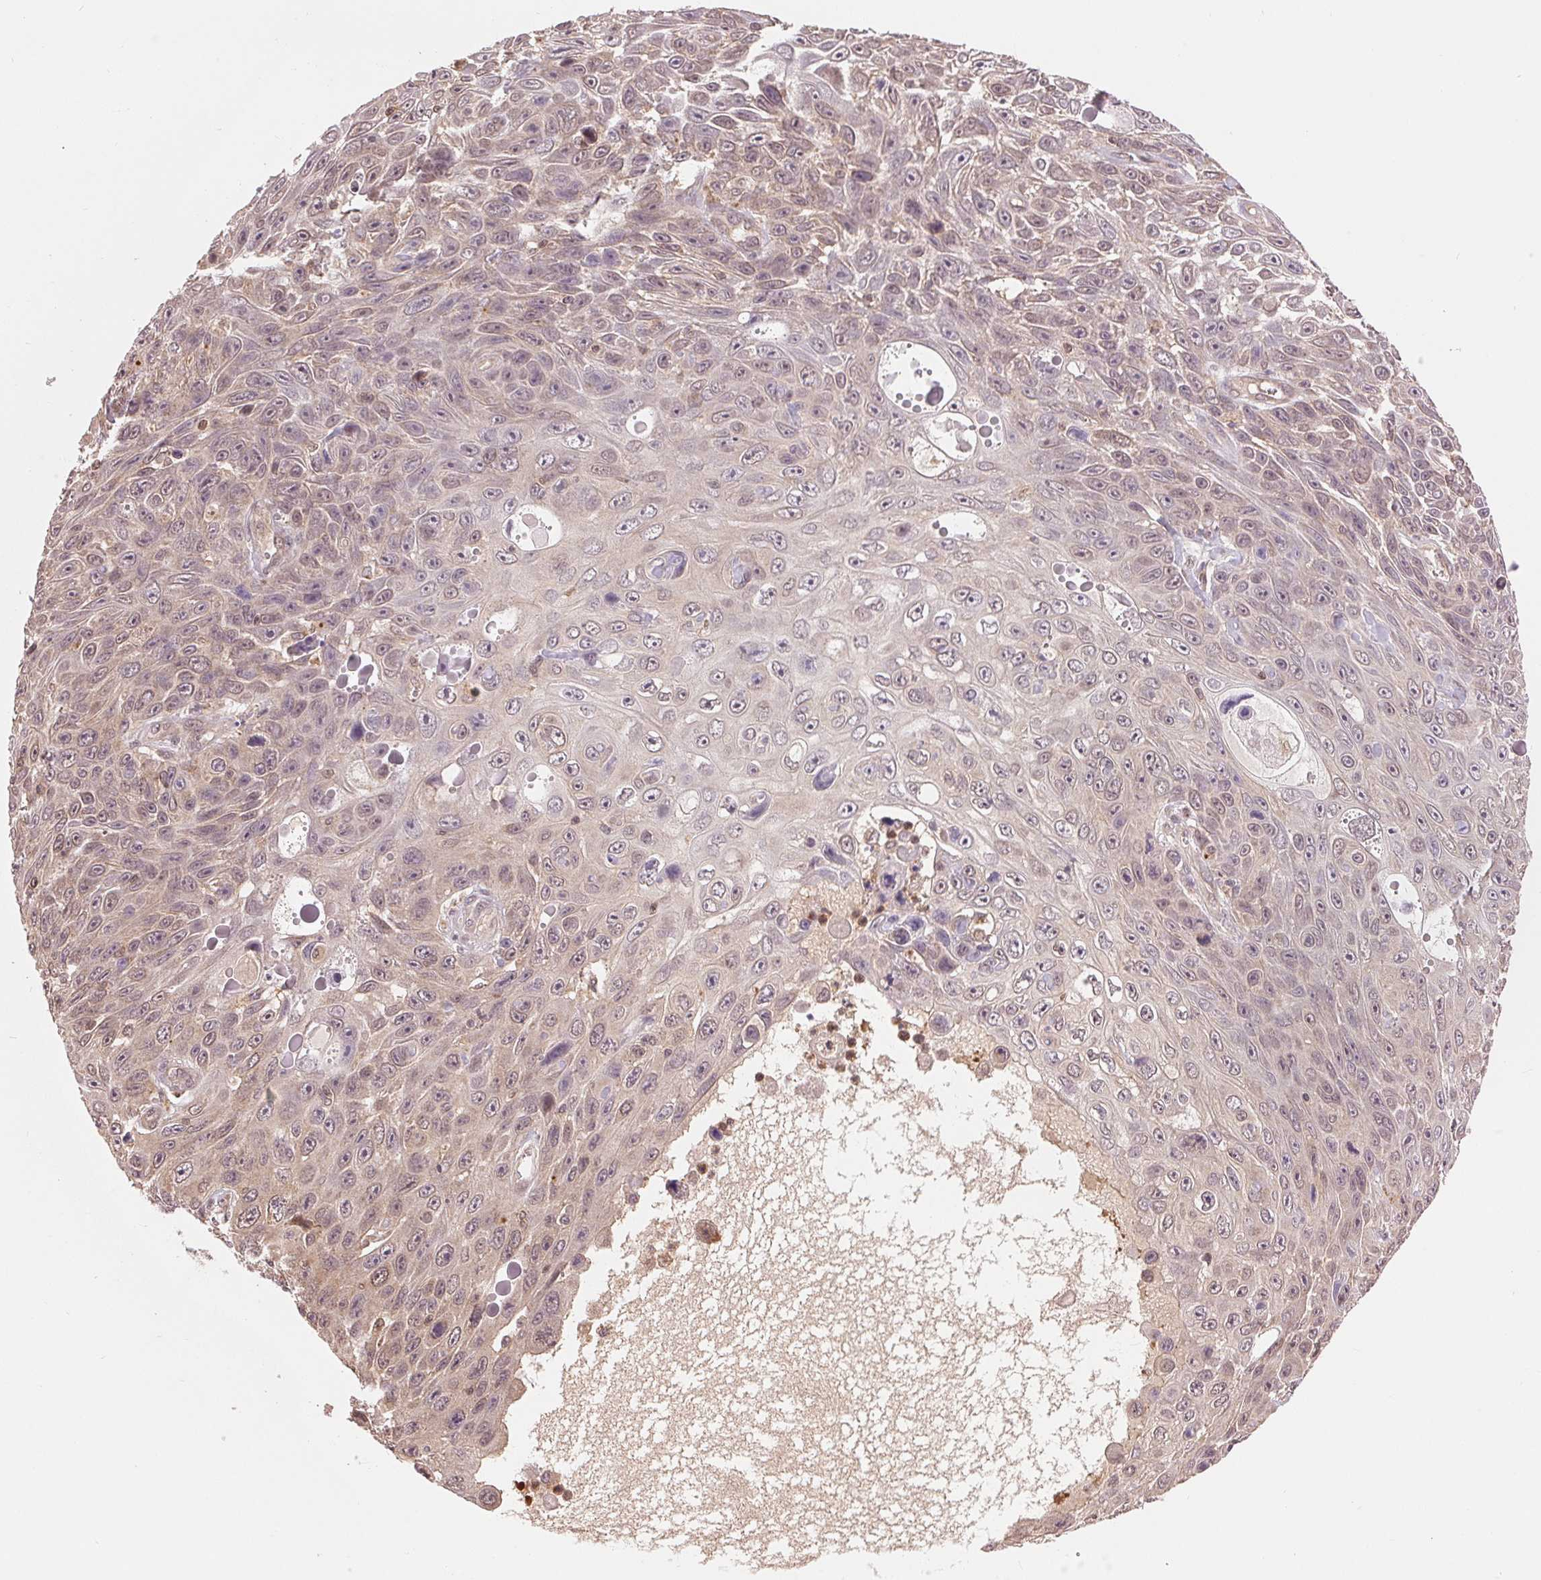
{"staining": {"intensity": "weak", "quantity": "25%-75%", "location": "cytoplasmic/membranous,nuclear"}, "tissue": "skin cancer", "cell_type": "Tumor cells", "image_type": "cancer", "snomed": [{"axis": "morphology", "description": "Squamous cell carcinoma, NOS"}, {"axis": "topography", "description": "Skin"}], "caption": "Squamous cell carcinoma (skin) stained with a protein marker reveals weak staining in tumor cells.", "gene": "TMEM273", "patient": {"sex": "male", "age": 82}}